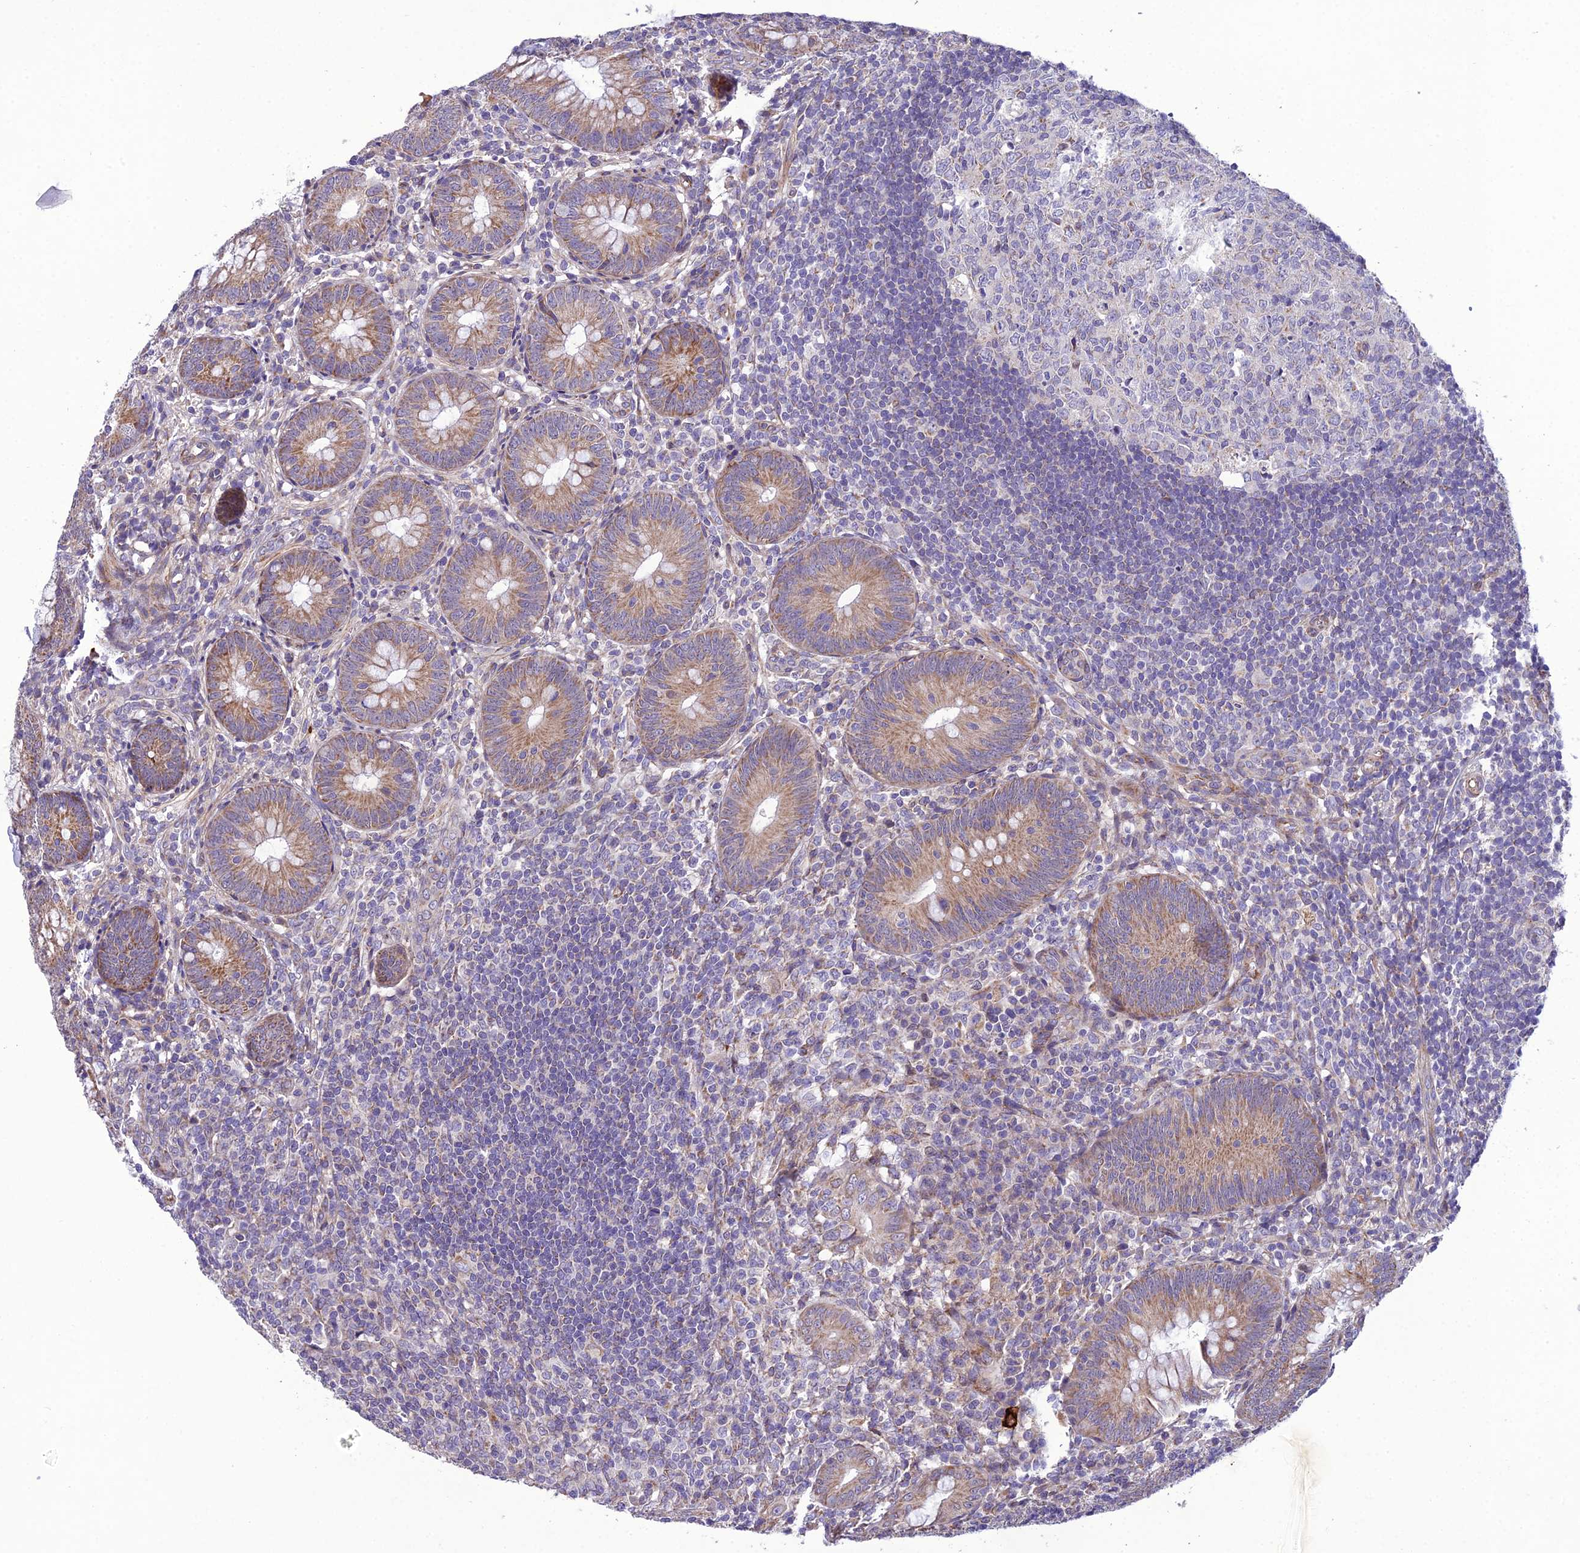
{"staining": {"intensity": "moderate", "quantity": ">75%", "location": "cytoplasmic/membranous"}, "tissue": "appendix", "cell_type": "Glandular cells", "image_type": "normal", "snomed": [{"axis": "morphology", "description": "Normal tissue, NOS"}, {"axis": "topography", "description": "Appendix"}], "caption": "The image demonstrates staining of unremarkable appendix, revealing moderate cytoplasmic/membranous protein positivity (brown color) within glandular cells.", "gene": "NODAL", "patient": {"sex": "male", "age": 14}}